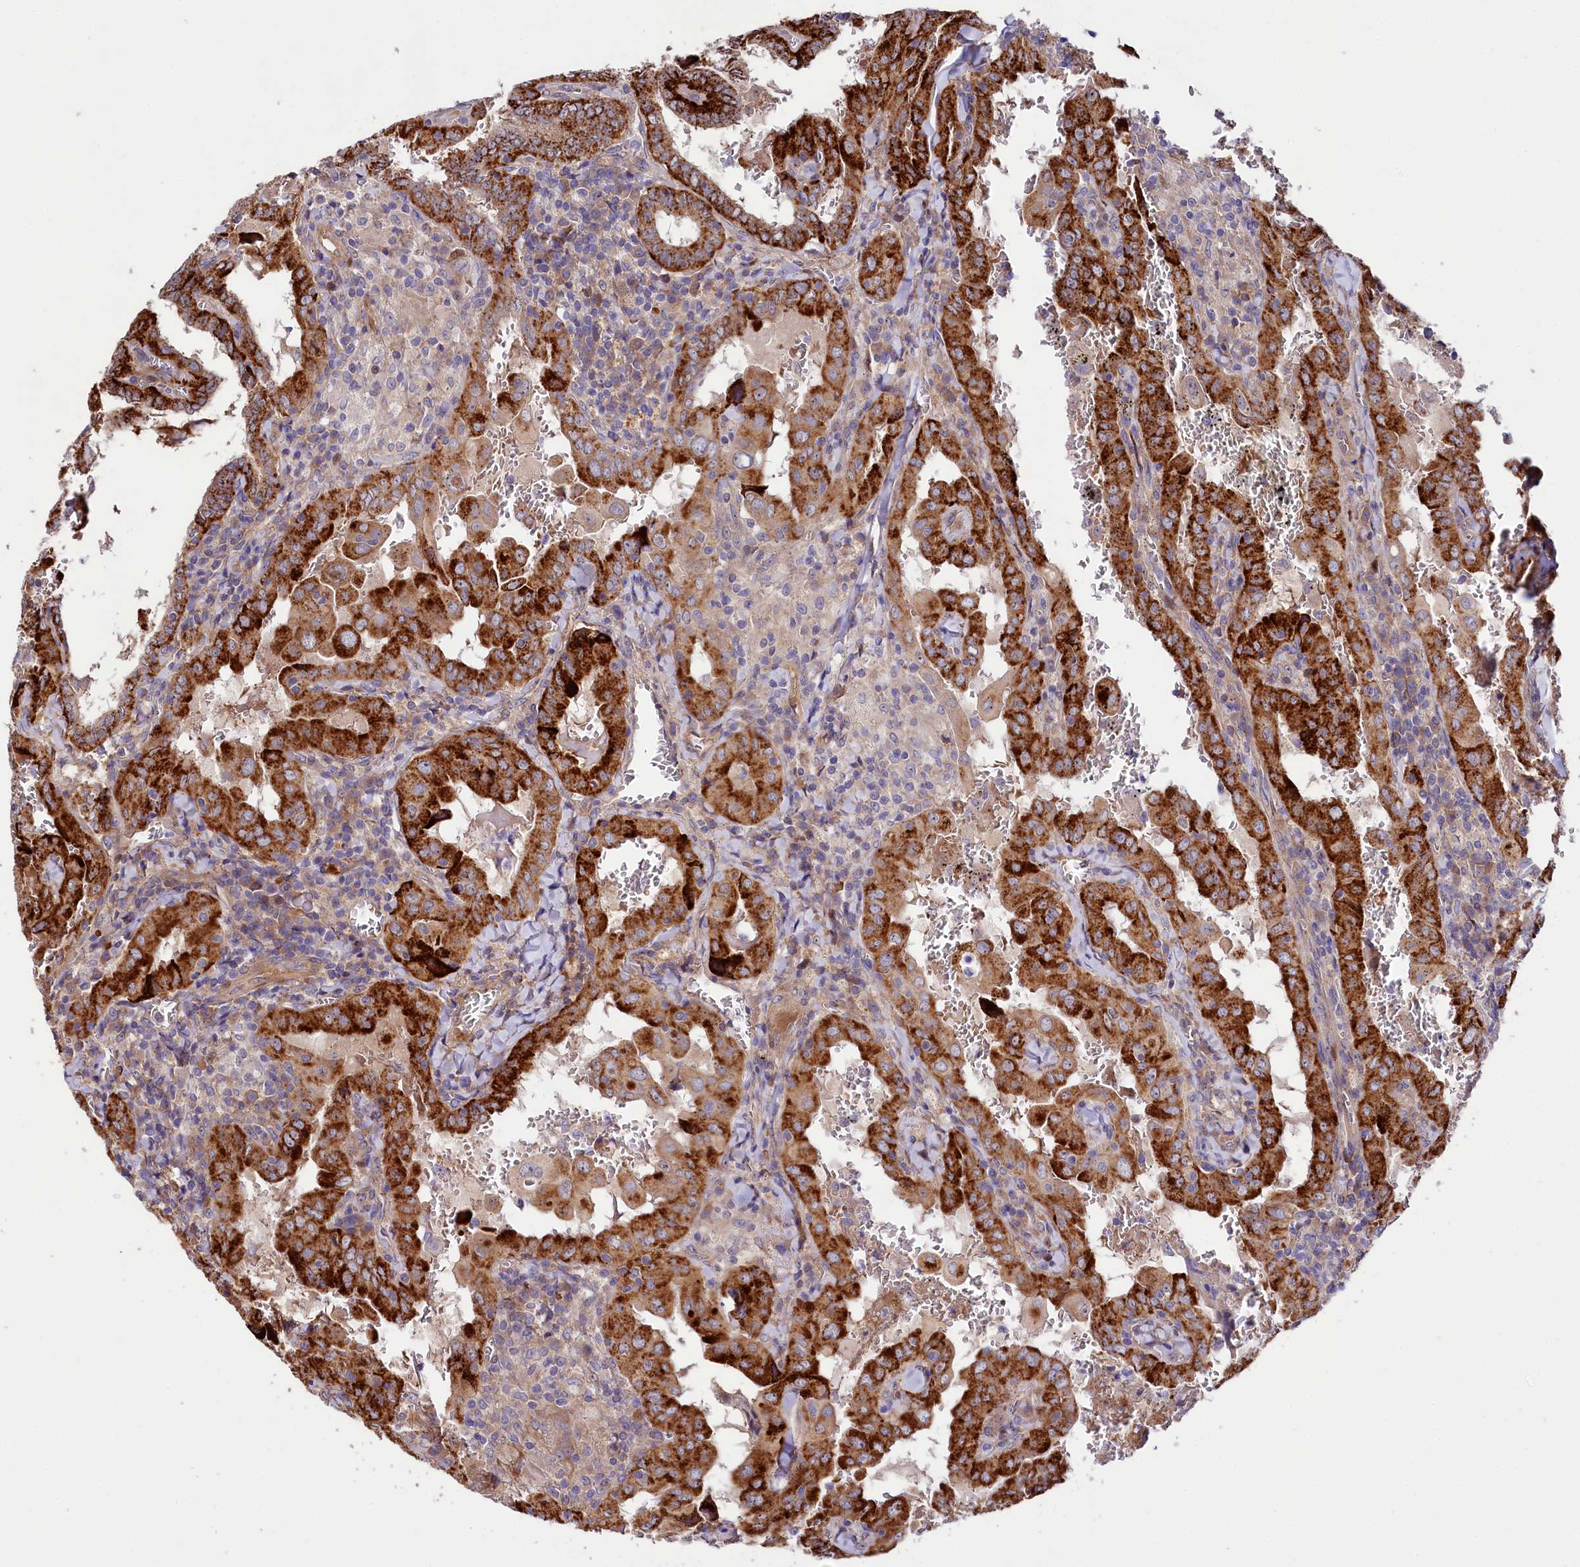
{"staining": {"intensity": "strong", "quantity": ">75%", "location": "cytoplasmic/membranous"}, "tissue": "thyroid cancer", "cell_type": "Tumor cells", "image_type": "cancer", "snomed": [{"axis": "morphology", "description": "Papillary adenocarcinoma, NOS"}, {"axis": "topography", "description": "Thyroid gland"}], "caption": "Strong cytoplasmic/membranous protein staining is present in about >75% of tumor cells in thyroid cancer.", "gene": "PDZRN3", "patient": {"sex": "female", "age": 72}}